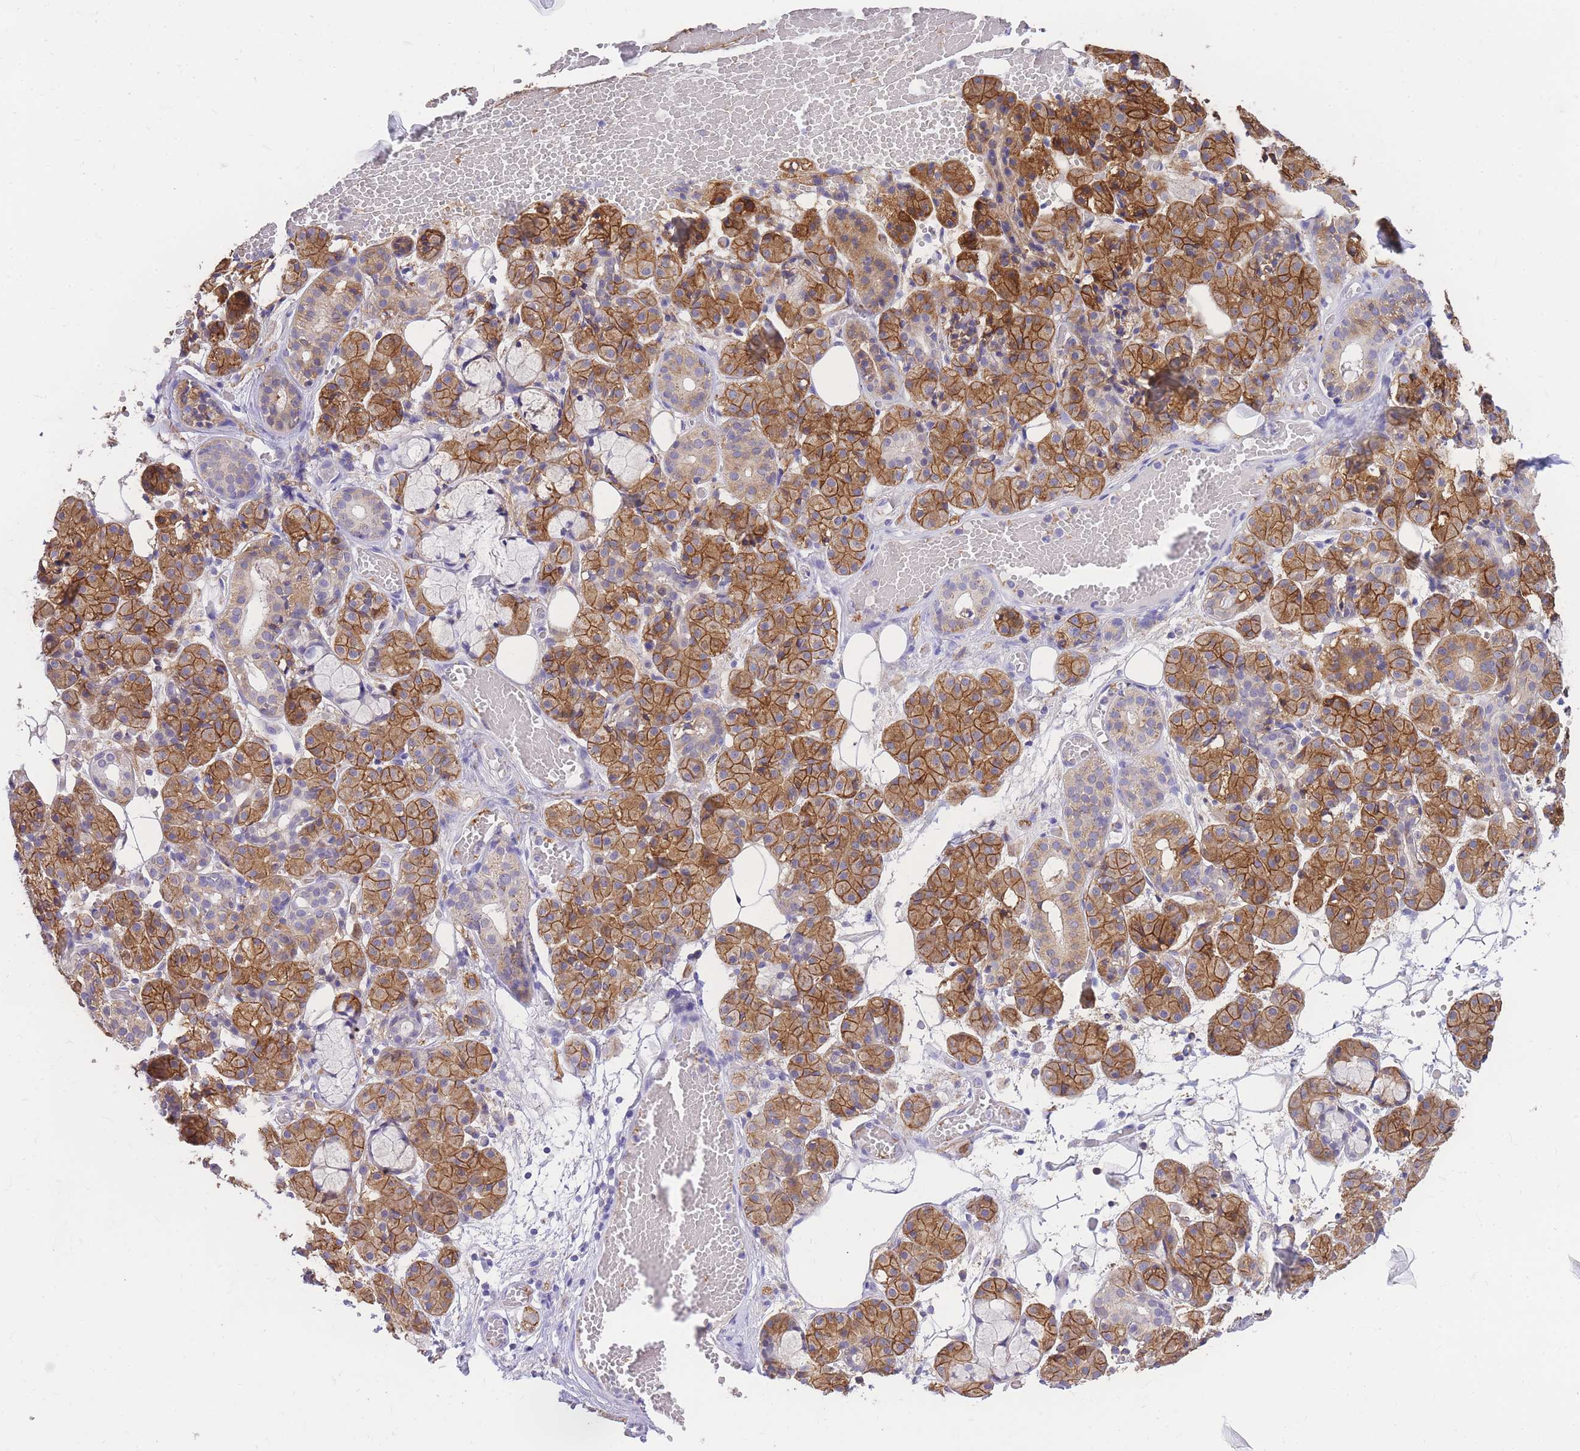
{"staining": {"intensity": "moderate", "quantity": ">75%", "location": "cytoplasmic/membranous"}, "tissue": "salivary gland", "cell_type": "Glandular cells", "image_type": "normal", "snomed": [{"axis": "morphology", "description": "Normal tissue, NOS"}, {"axis": "topography", "description": "Salivary gland"}], "caption": "IHC image of unremarkable salivary gland stained for a protein (brown), which shows medium levels of moderate cytoplasmic/membranous staining in approximately >75% of glandular cells.", "gene": "C2orf88", "patient": {"sex": "male", "age": 63}}